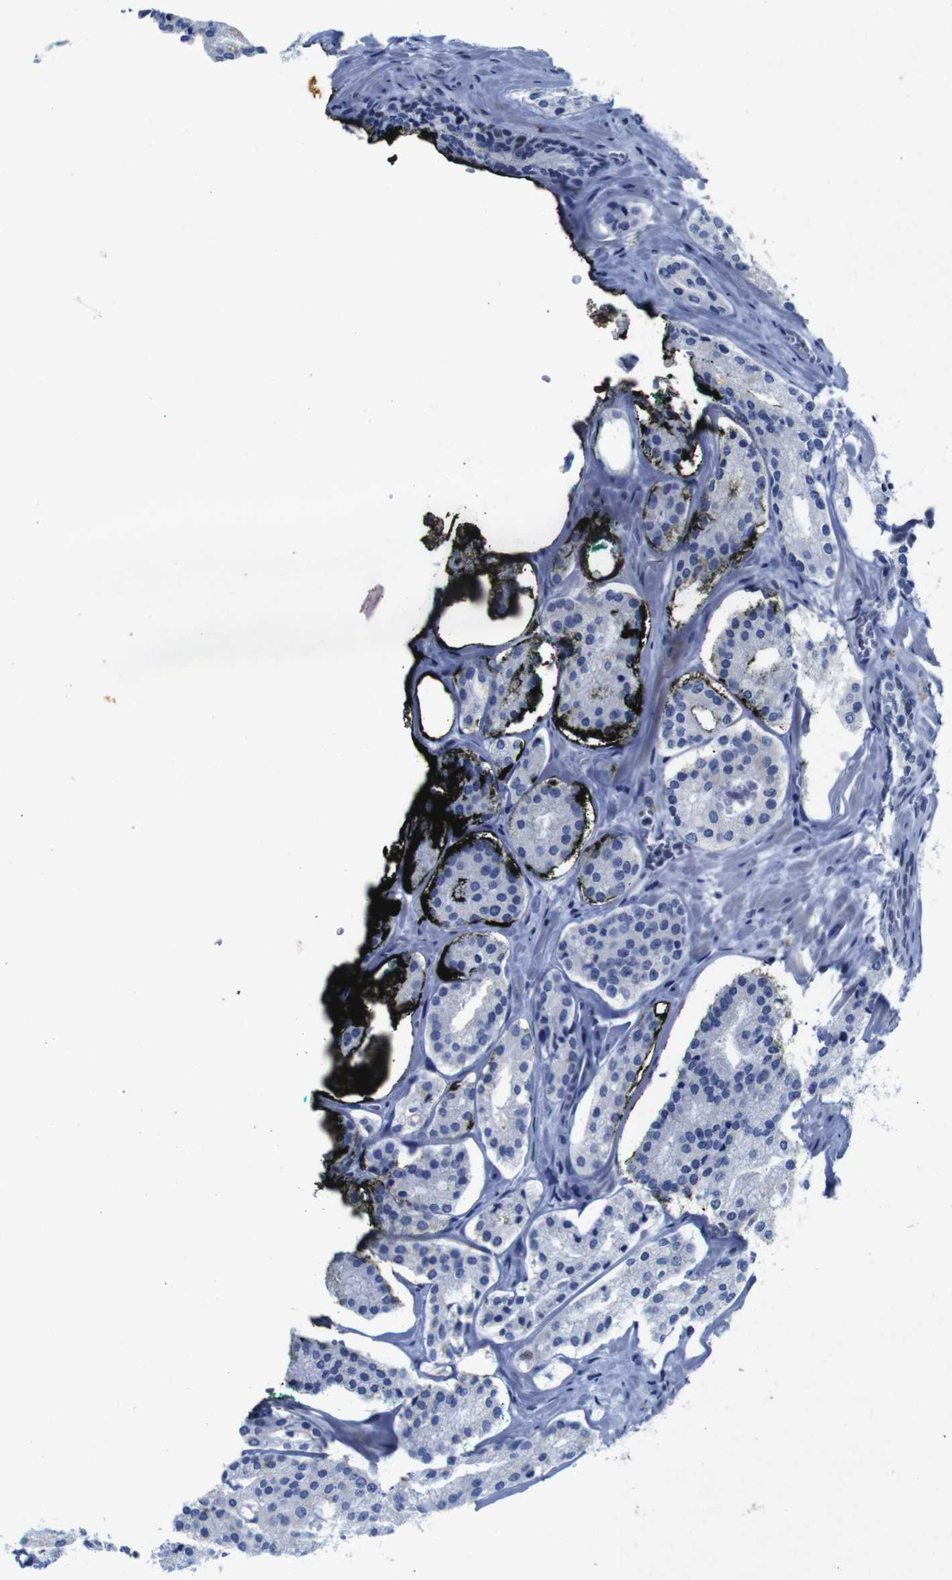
{"staining": {"intensity": "negative", "quantity": "none", "location": "none"}, "tissue": "prostate cancer", "cell_type": "Tumor cells", "image_type": "cancer", "snomed": [{"axis": "morphology", "description": "Adenocarcinoma, High grade"}, {"axis": "topography", "description": "Prostate"}], "caption": "The IHC micrograph has no significant staining in tumor cells of prostate cancer (high-grade adenocarcinoma) tissue.", "gene": "FOSL2", "patient": {"sex": "male", "age": 60}}